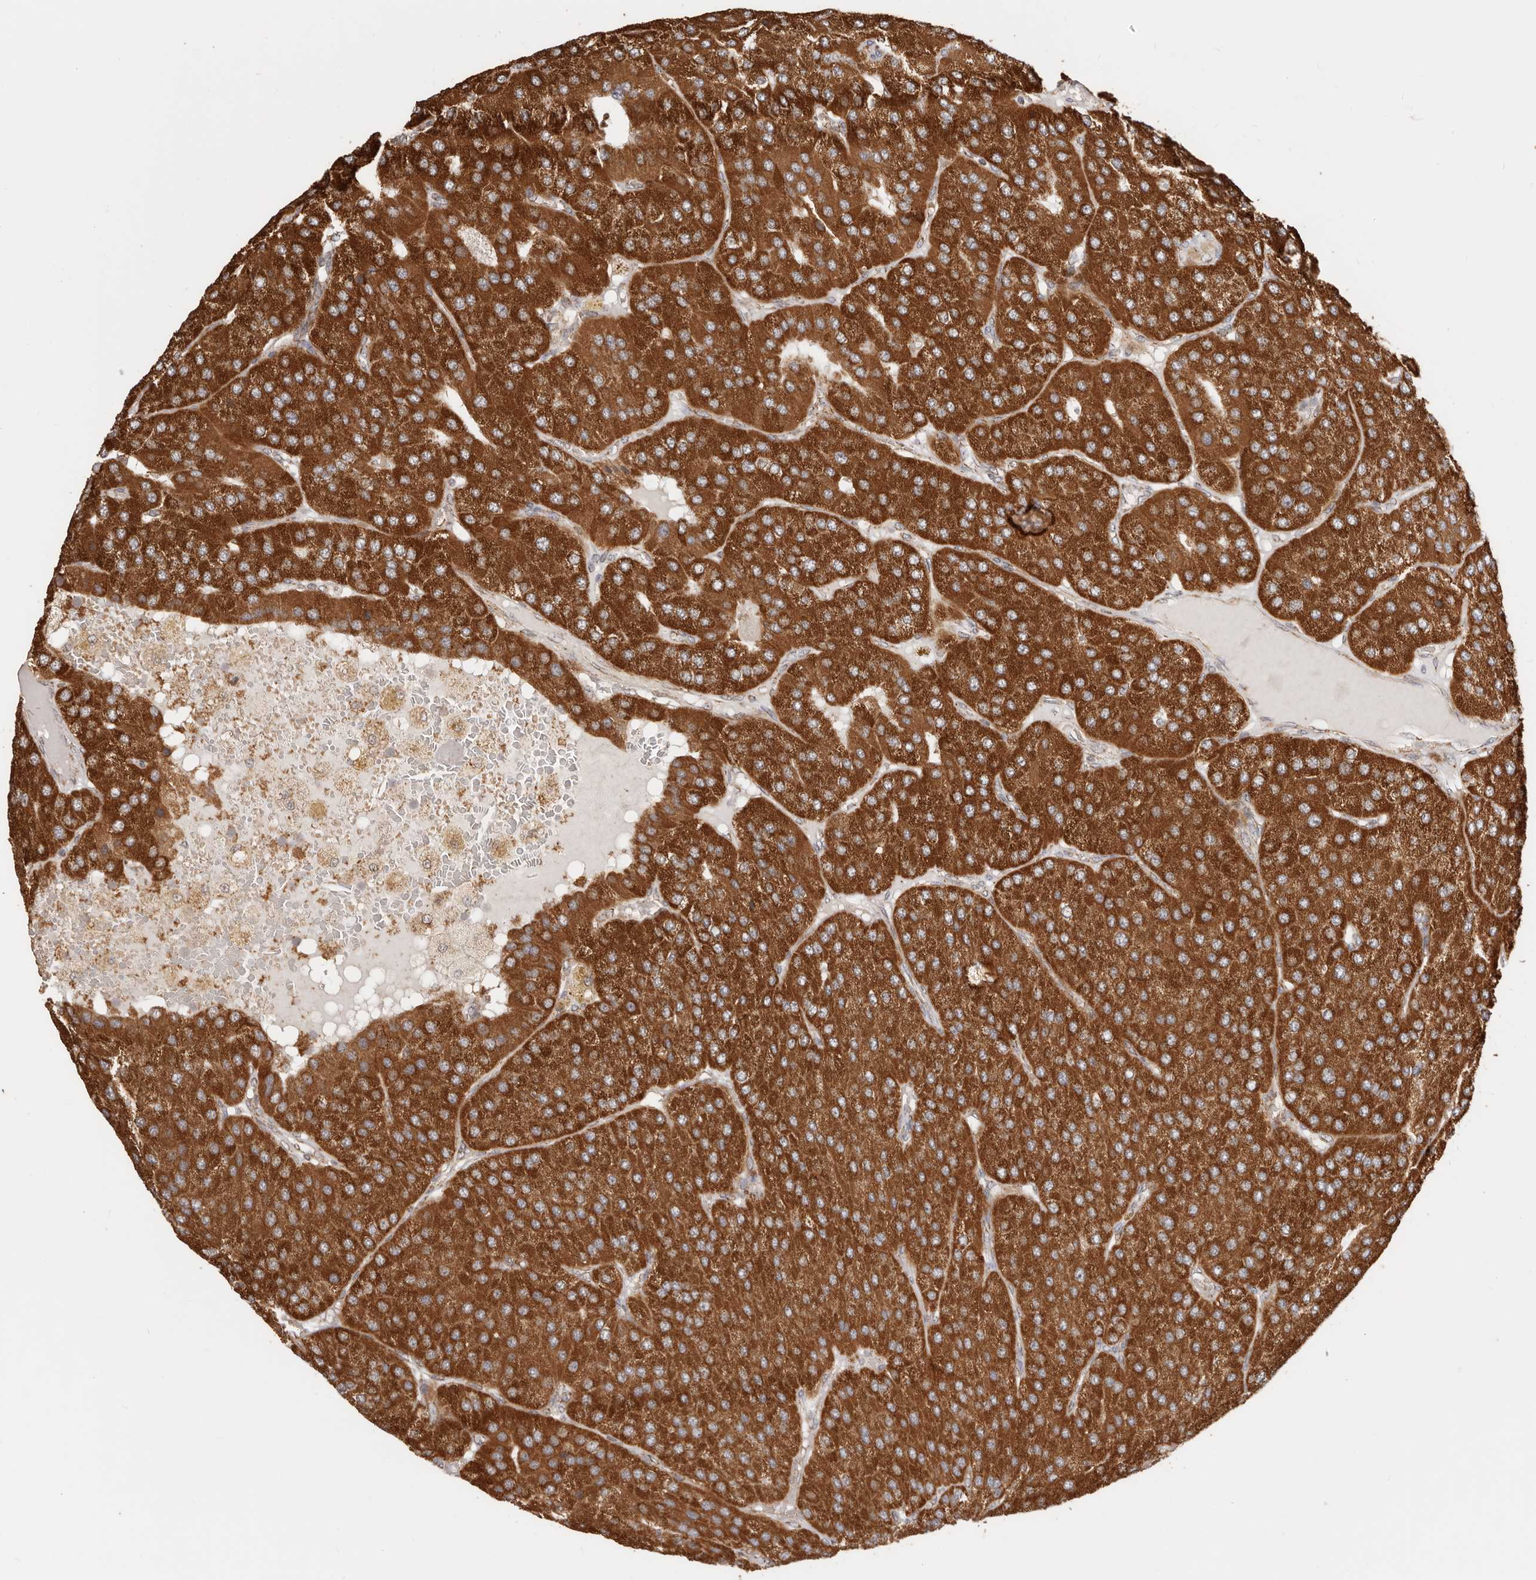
{"staining": {"intensity": "strong", "quantity": ">75%", "location": "cytoplasmic/membranous"}, "tissue": "parathyroid gland", "cell_type": "Glandular cells", "image_type": "normal", "snomed": [{"axis": "morphology", "description": "Normal tissue, NOS"}, {"axis": "morphology", "description": "Adenoma, NOS"}, {"axis": "topography", "description": "Parathyroid gland"}], "caption": "Immunohistochemistry (IHC) histopathology image of benign parathyroid gland: parathyroid gland stained using immunohistochemistry exhibits high levels of strong protein expression localized specifically in the cytoplasmic/membranous of glandular cells, appearing as a cytoplasmic/membranous brown color.", "gene": "NDUFB11", "patient": {"sex": "female", "age": 86}}